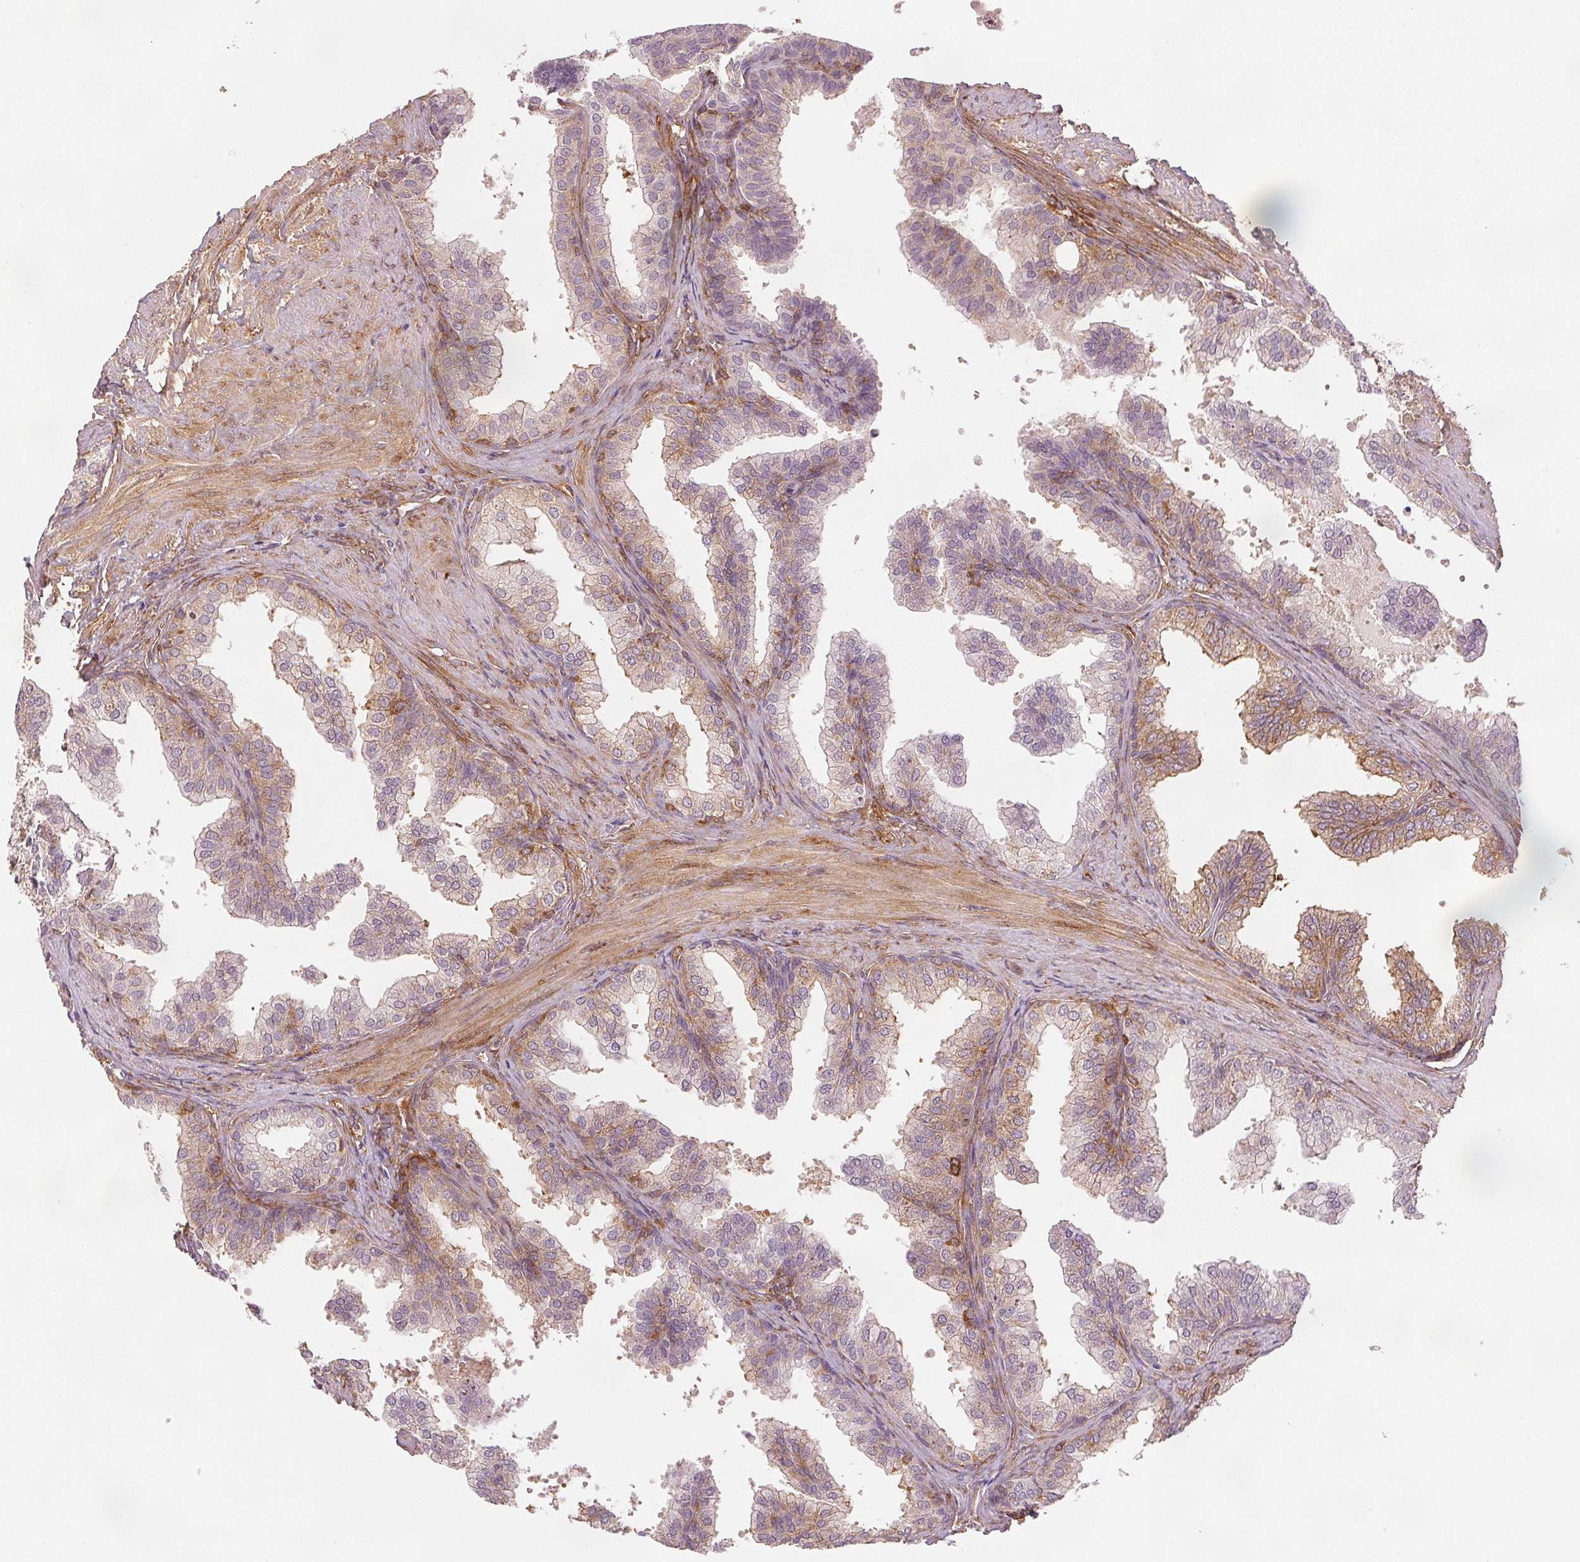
{"staining": {"intensity": "moderate", "quantity": "<25%", "location": "cytoplasmic/membranous"}, "tissue": "prostate", "cell_type": "Glandular cells", "image_type": "normal", "snomed": [{"axis": "morphology", "description": "Normal tissue, NOS"}, {"axis": "topography", "description": "Prostate"}, {"axis": "topography", "description": "Peripheral nerve tissue"}], "caption": "High-magnification brightfield microscopy of unremarkable prostate stained with DAB (brown) and counterstained with hematoxylin (blue). glandular cells exhibit moderate cytoplasmic/membranous expression is identified in approximately<25% of cells. The protein of interest is stained brown, and the nuclei are stained in blue (DAB (3,3'-diaminobenzidine) IHC with brightfield microscopy, high magnification).", "gene": "DIAPH2", "patient": {"sex": "male", "age": 55}}